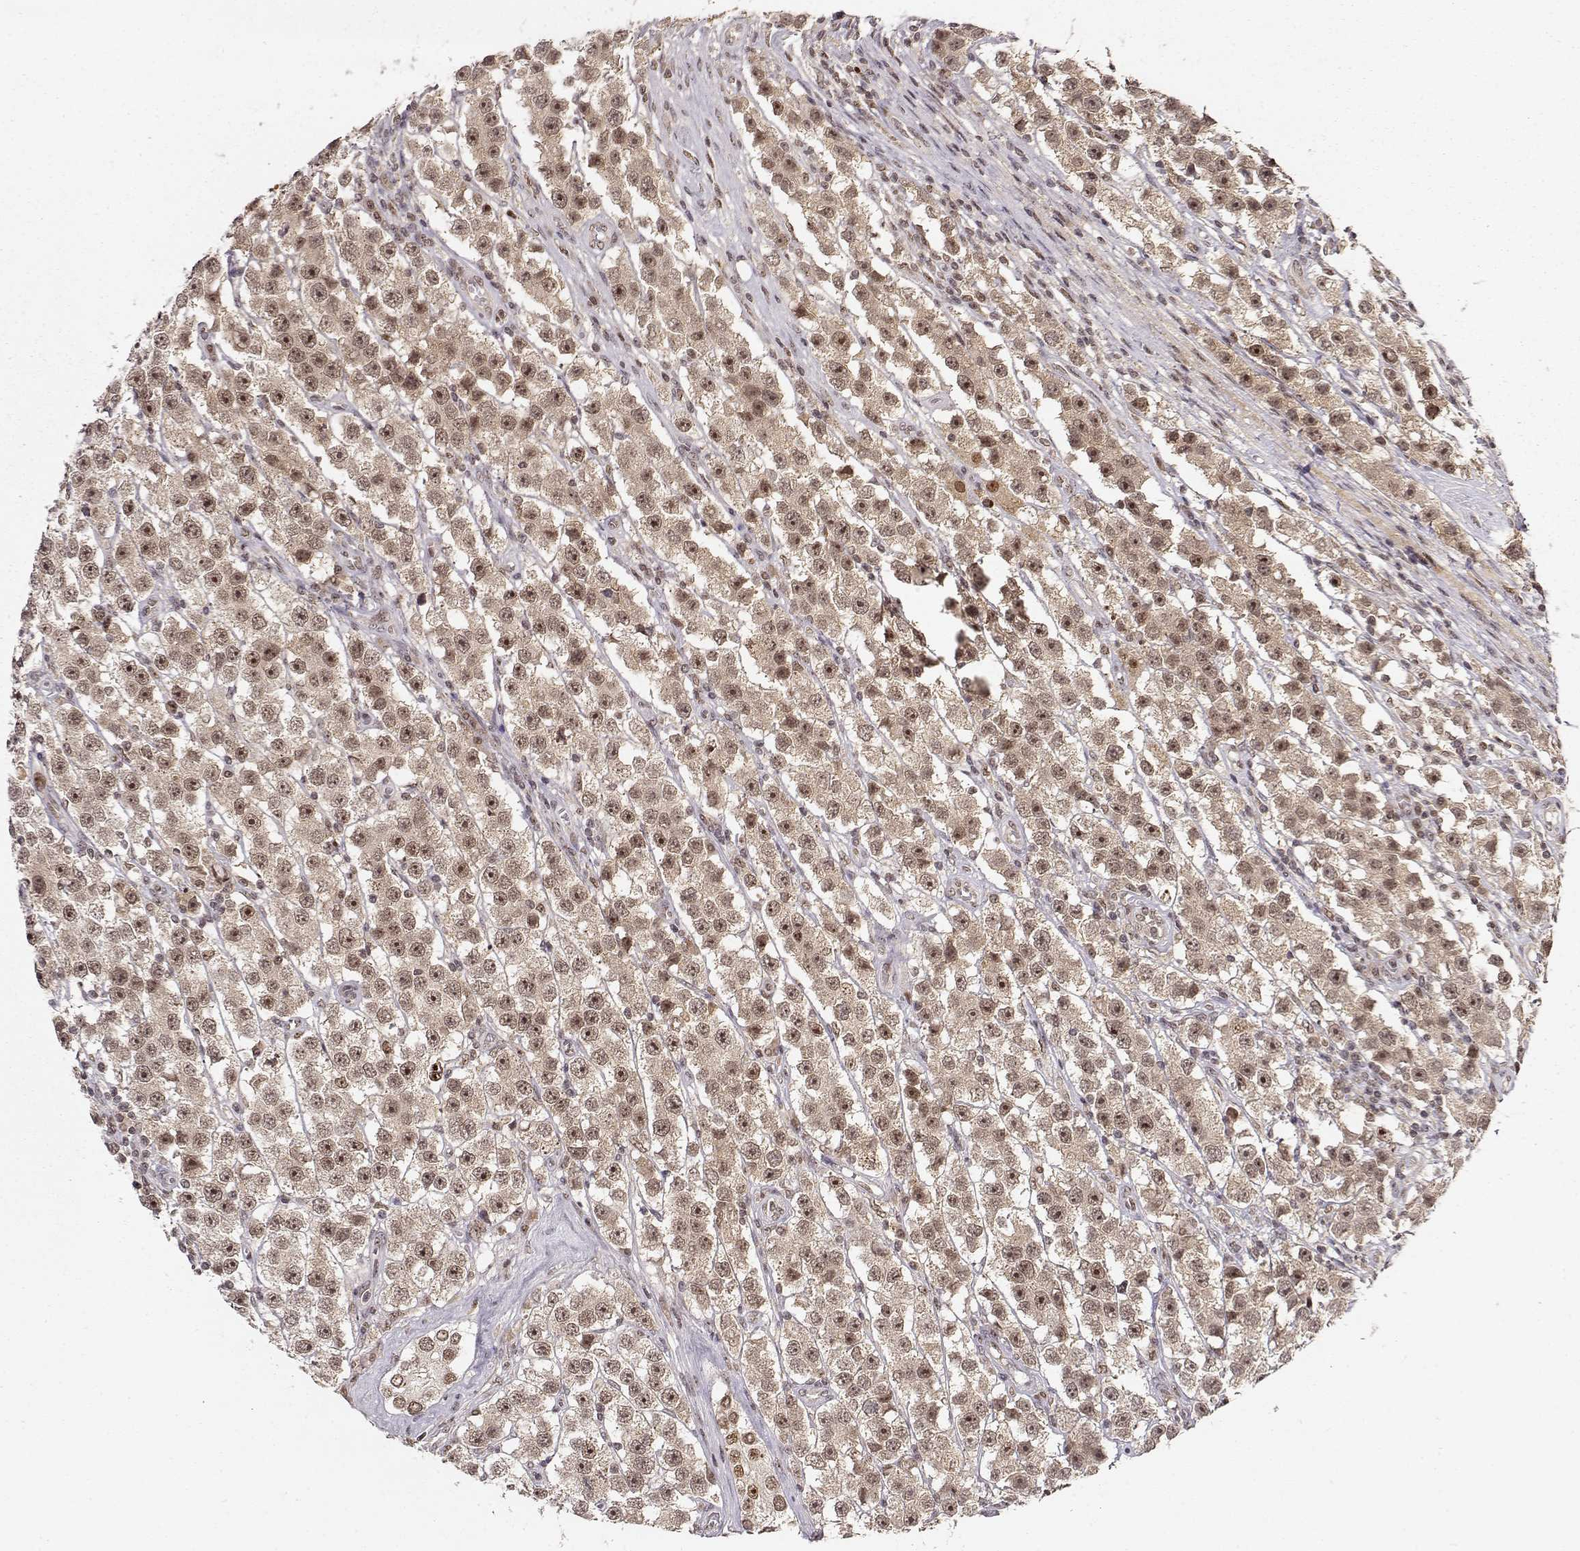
{"staining": {"intensity": "moderate", "quantity": "25%-75%", "location": "cytoplasmic/membranous,nuclear"}, "tissue": "testis cancer", "cell_type": "Tumor cells", "image_type": "cancer", "snomed": [{"axis": "morphology", "description": "Seminoma, NOS"}, {"axis": "topography", "description": "Testis"}], "caption": "Immunohistochemical staining of seminoma (testis) exhibits moderate cytoplasmic/membranous and nuclear protein expression in approximately 25%-75% of tumor cells.", "gene": "CSNK2A1", "patient": {"sex": "male", "age": 45}}